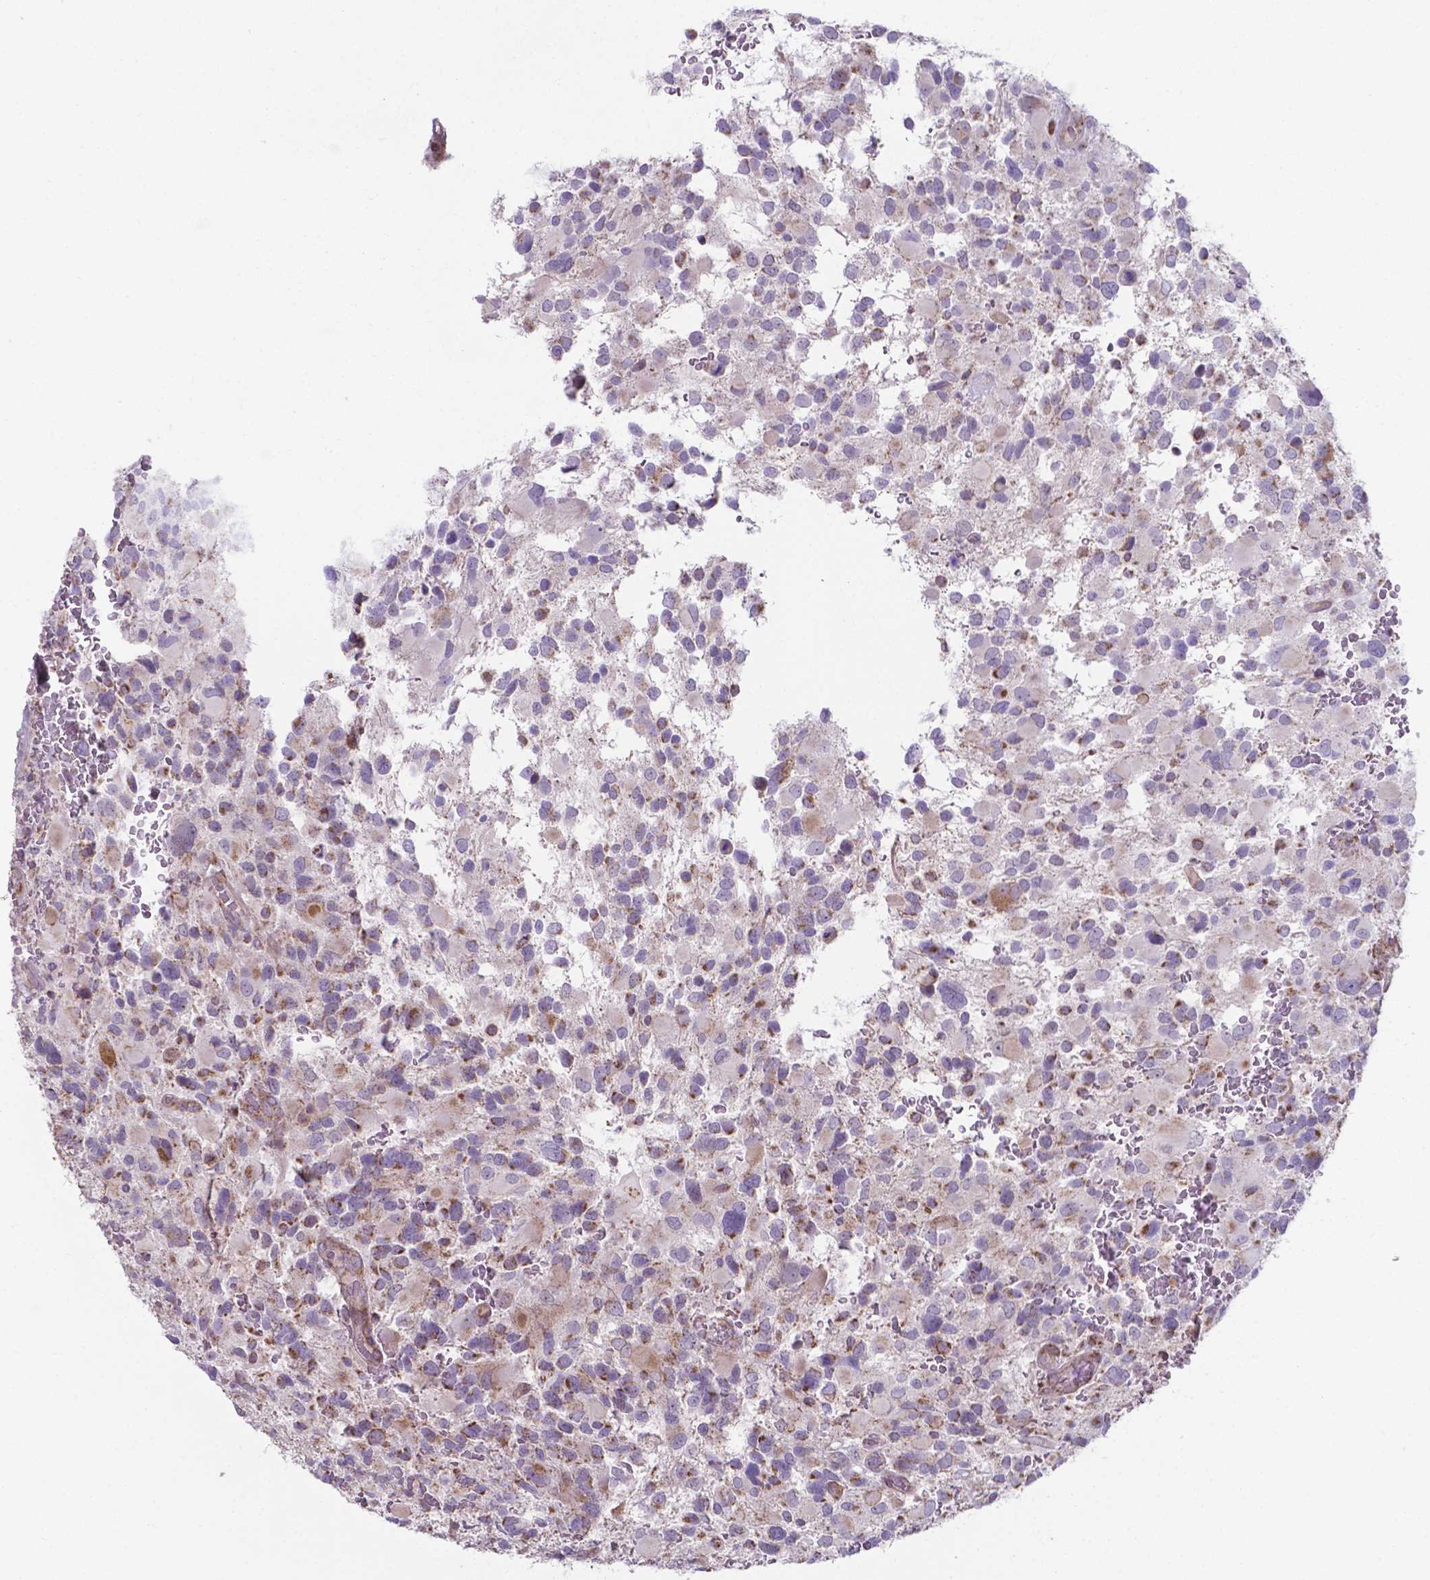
{"staining": {"intensity": "weak", "quantity": "<25%", "location": "cytoplasmic/membranous"}, "tissue": "glioma", "cell_type": "Tumor cells", "image_type": "cancer", "snomed": [{"axis": "morphology", "description": "Glioma, malignant, Low grade"}, {"axis": "topography", "description": "Brain"}], "caption": "DAB (3,3'-diaminobenzidine) immunohistochemical staining of human glioma exhibits no significant positivity in tumor cells. (Brightfield microscopy of DAB (3,3'-diaminobenzidine) immunohistochemistry at high magnification).", "gene": "FAM114A1", "patient": {"sex": "female", "age": 32}}